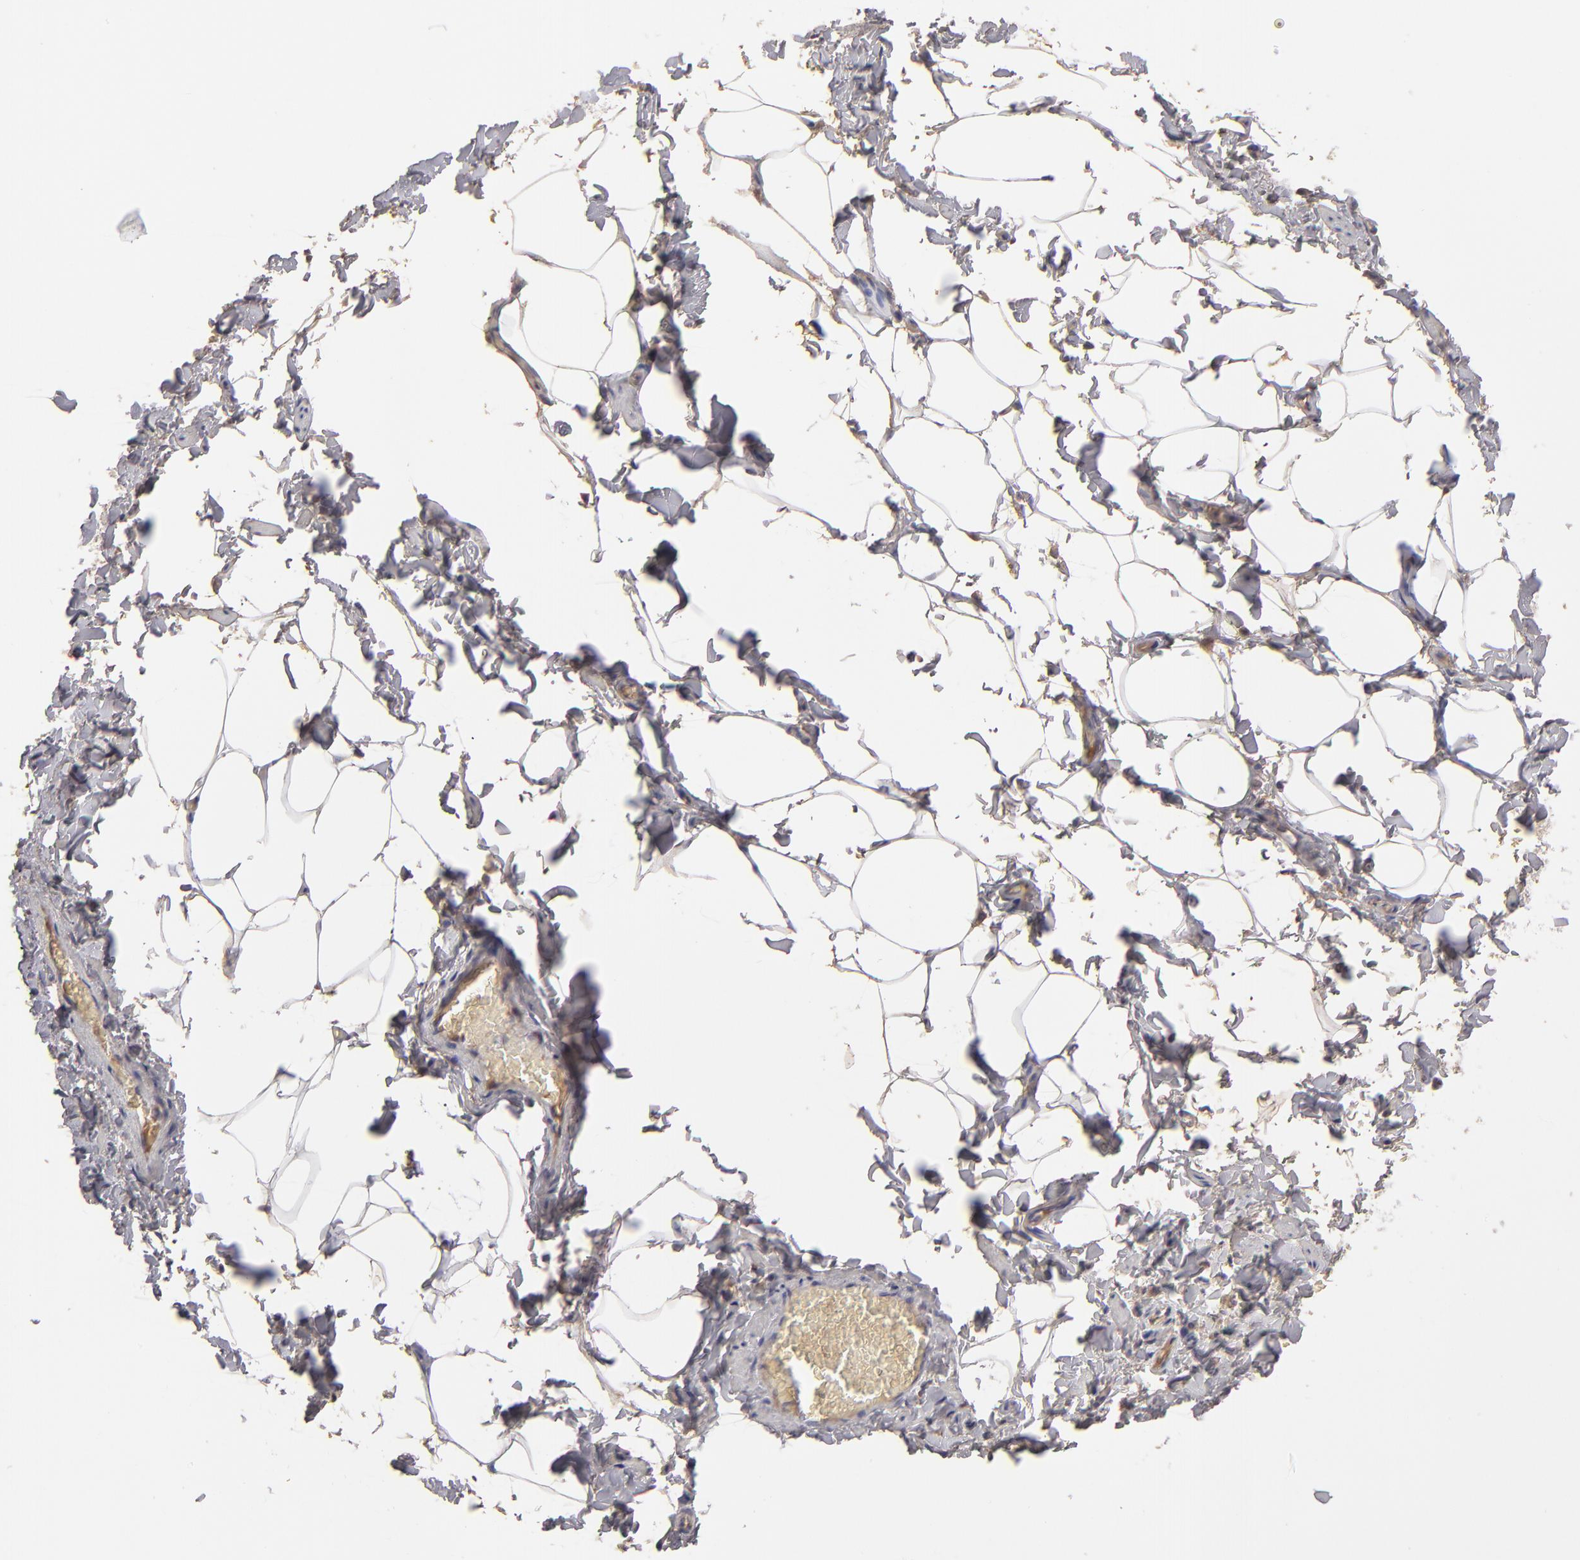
{"staining": {"intensity": "moderate", "quantity": "25%-75%", "location": "cytoplasmic/membranous"}, "tissue": "adipose tissue", "cell_type": "Adipocytes", "image_type": "normal", "snomed": [{"axis": "morphology", "description": "Normal tissue, NOS"}, {"axis": "topography", "description": "Vascular tissue"}], "caption": "Immunohistochemical staining of unremarkable human adipose tissue shows medium levels of moderate cytoplasmic/membranous expression in approximately 25%-75% of adipocytes. (Stains: DAB (3,3'-diaminobenzidine) in brown, nuclei in blue, Microscopy: brightfield microscopy at high magnification).", "gene": "ABCC4", "patient": {"sex": "male", "age": 41}}